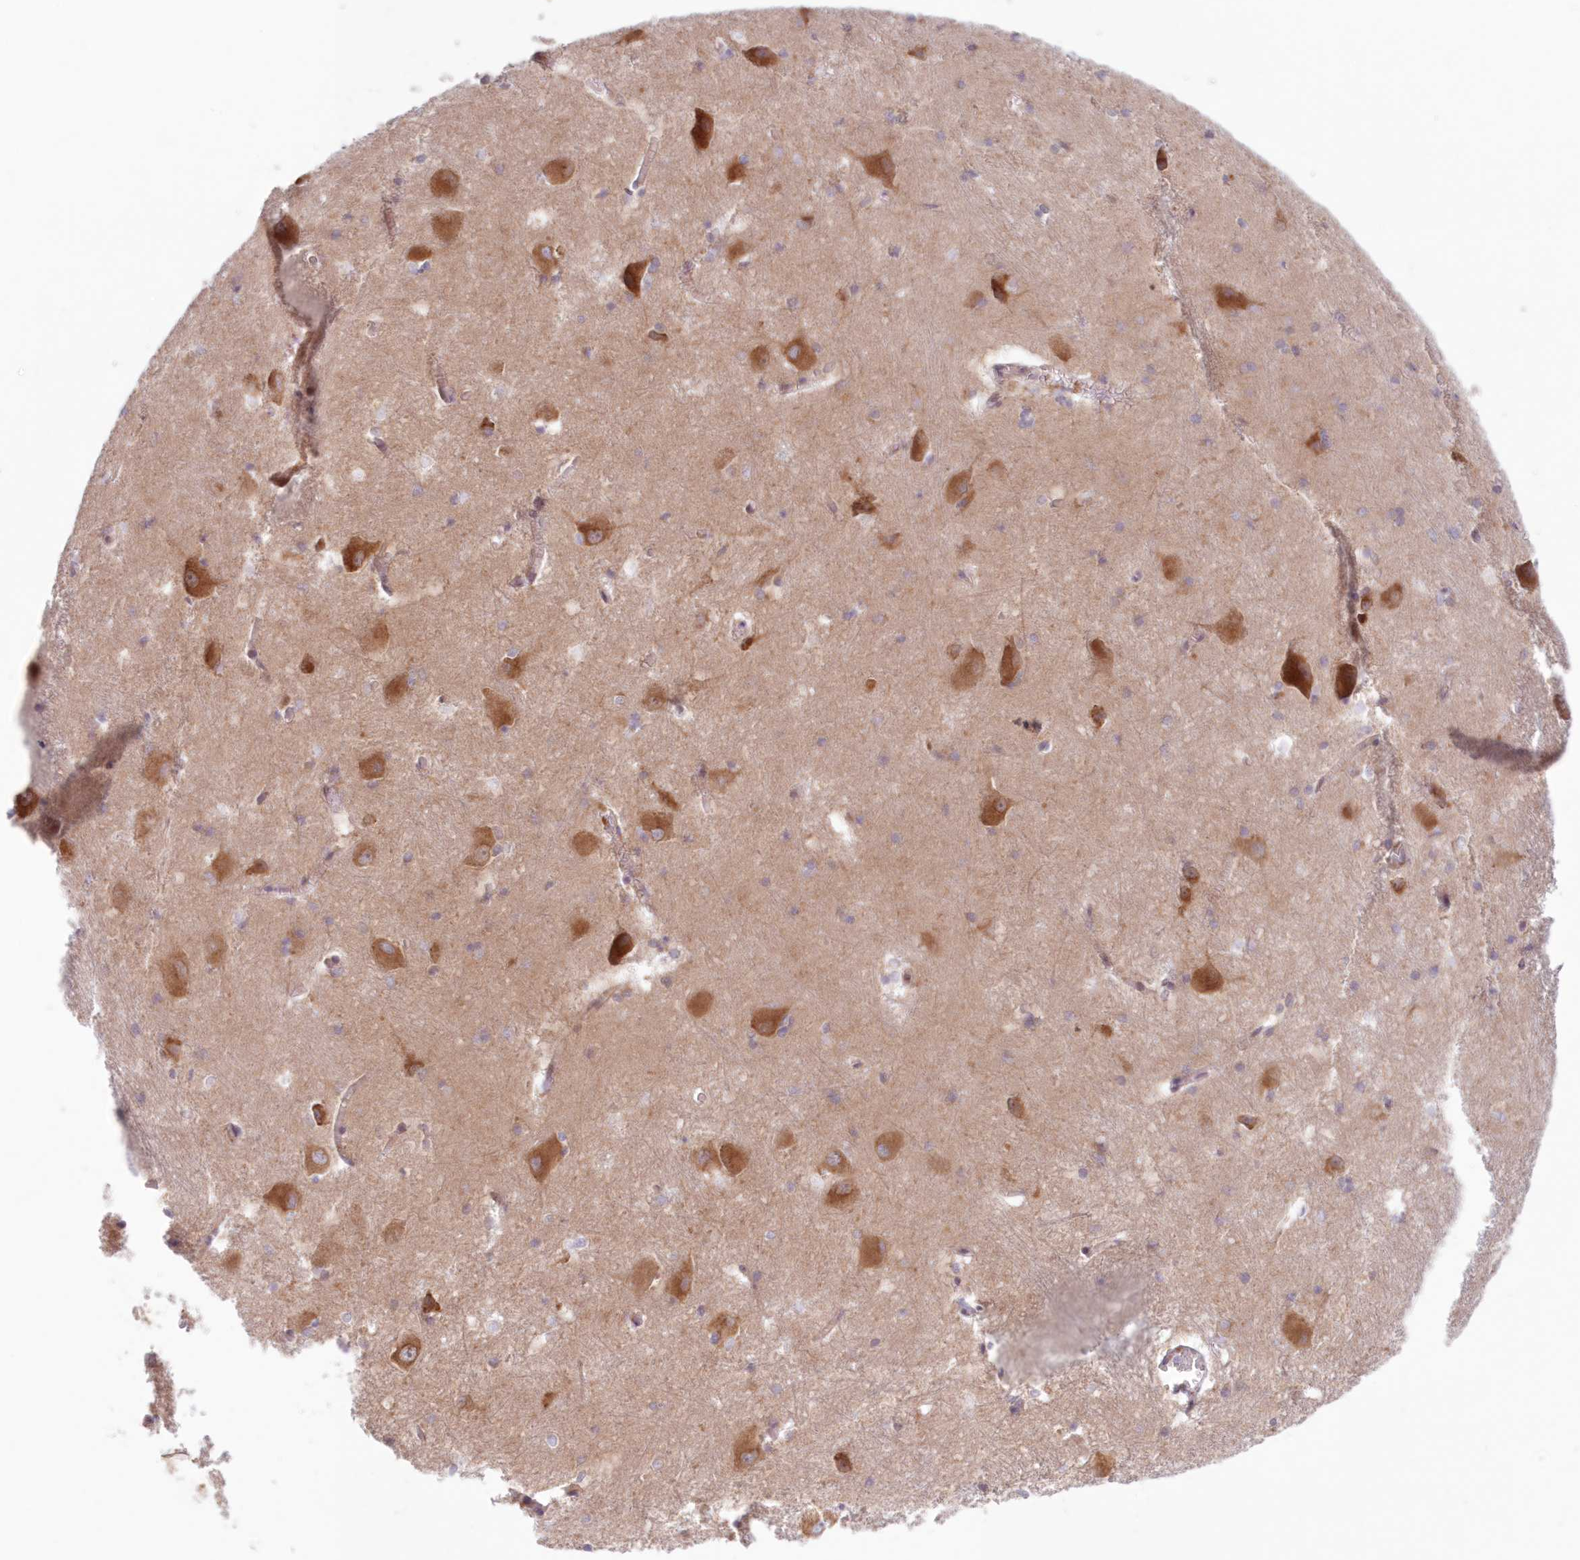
{"staining": {"intensity": "negative", "quantity": "none", "location": "none"}, "tissue": "caudate", "cell_type": "Glial cells", "image_type": "normal", "snomed": [{"axis": "morphology", "description": "Normal tissue, NOS"}, {"axis": "topography", "description": "Lateral ventricle wall"}], "caption": "DAB (3,3'-diaminobenzidine) immunohistochemical staining of unremarkable human caudate exhibits no significant staining in glial cells.", "gene": "PCYOX1L", "patient": {"sex": "male", "age": 37}}